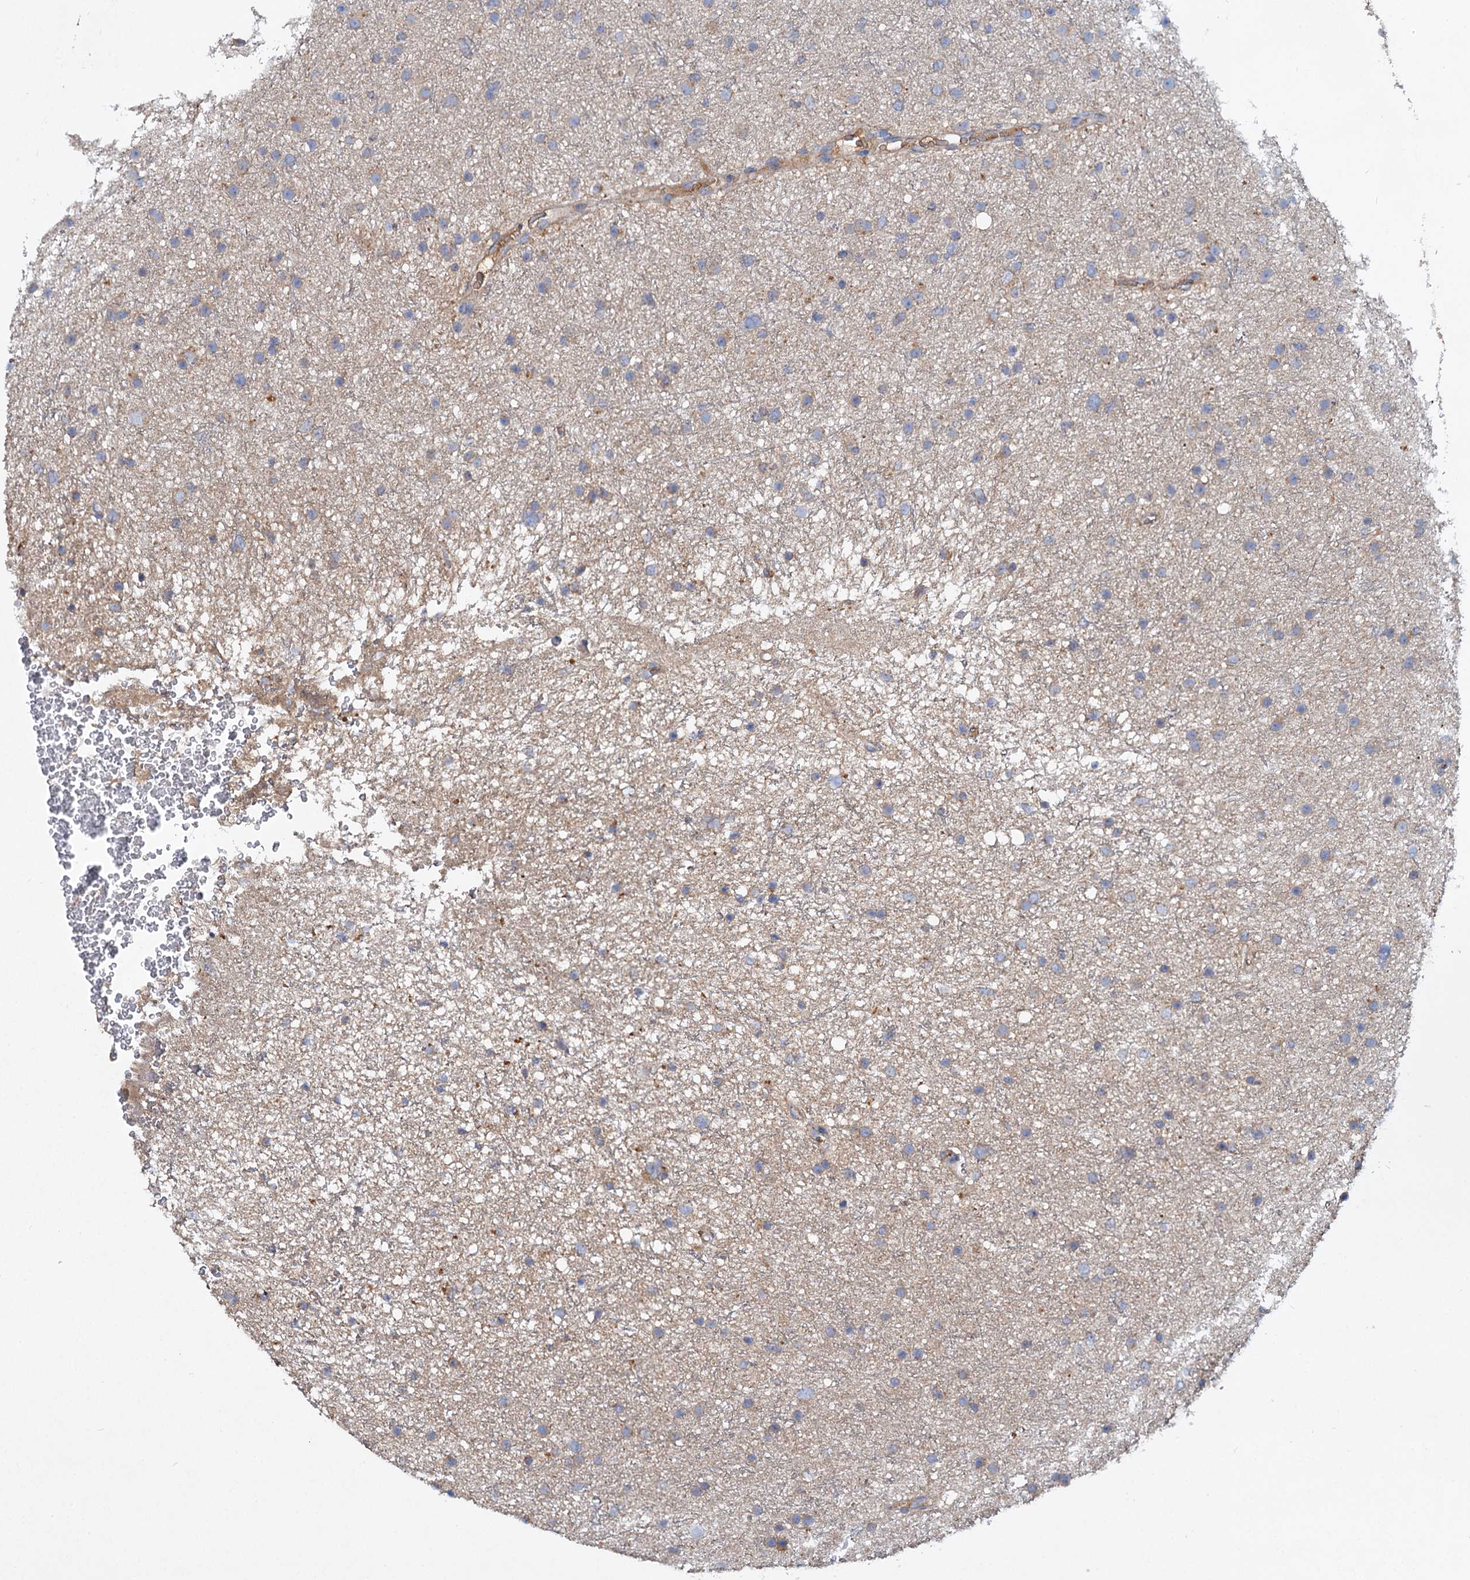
{"staining": {"intensity": "negative", "quantity": "none", "location": "none"}, "tissue": "glioma", "cell_type": "Tumor cells", "image_type": "cancer", "snomed": [{"axis": "morphology", "description": "Glioma, malignant, Low grade"}, {"axis": "topography", "description": "Cerebral cortex"}], "caption": "High power microscopy photomicrograph of an immunohistochemistry (IHC) micrograph of glioma, revealing no significant staining in tumor cells. Nuclei are stained in blue.", "gene": "ALKBH7", "patient": {"sex": "female", "age": 39}}